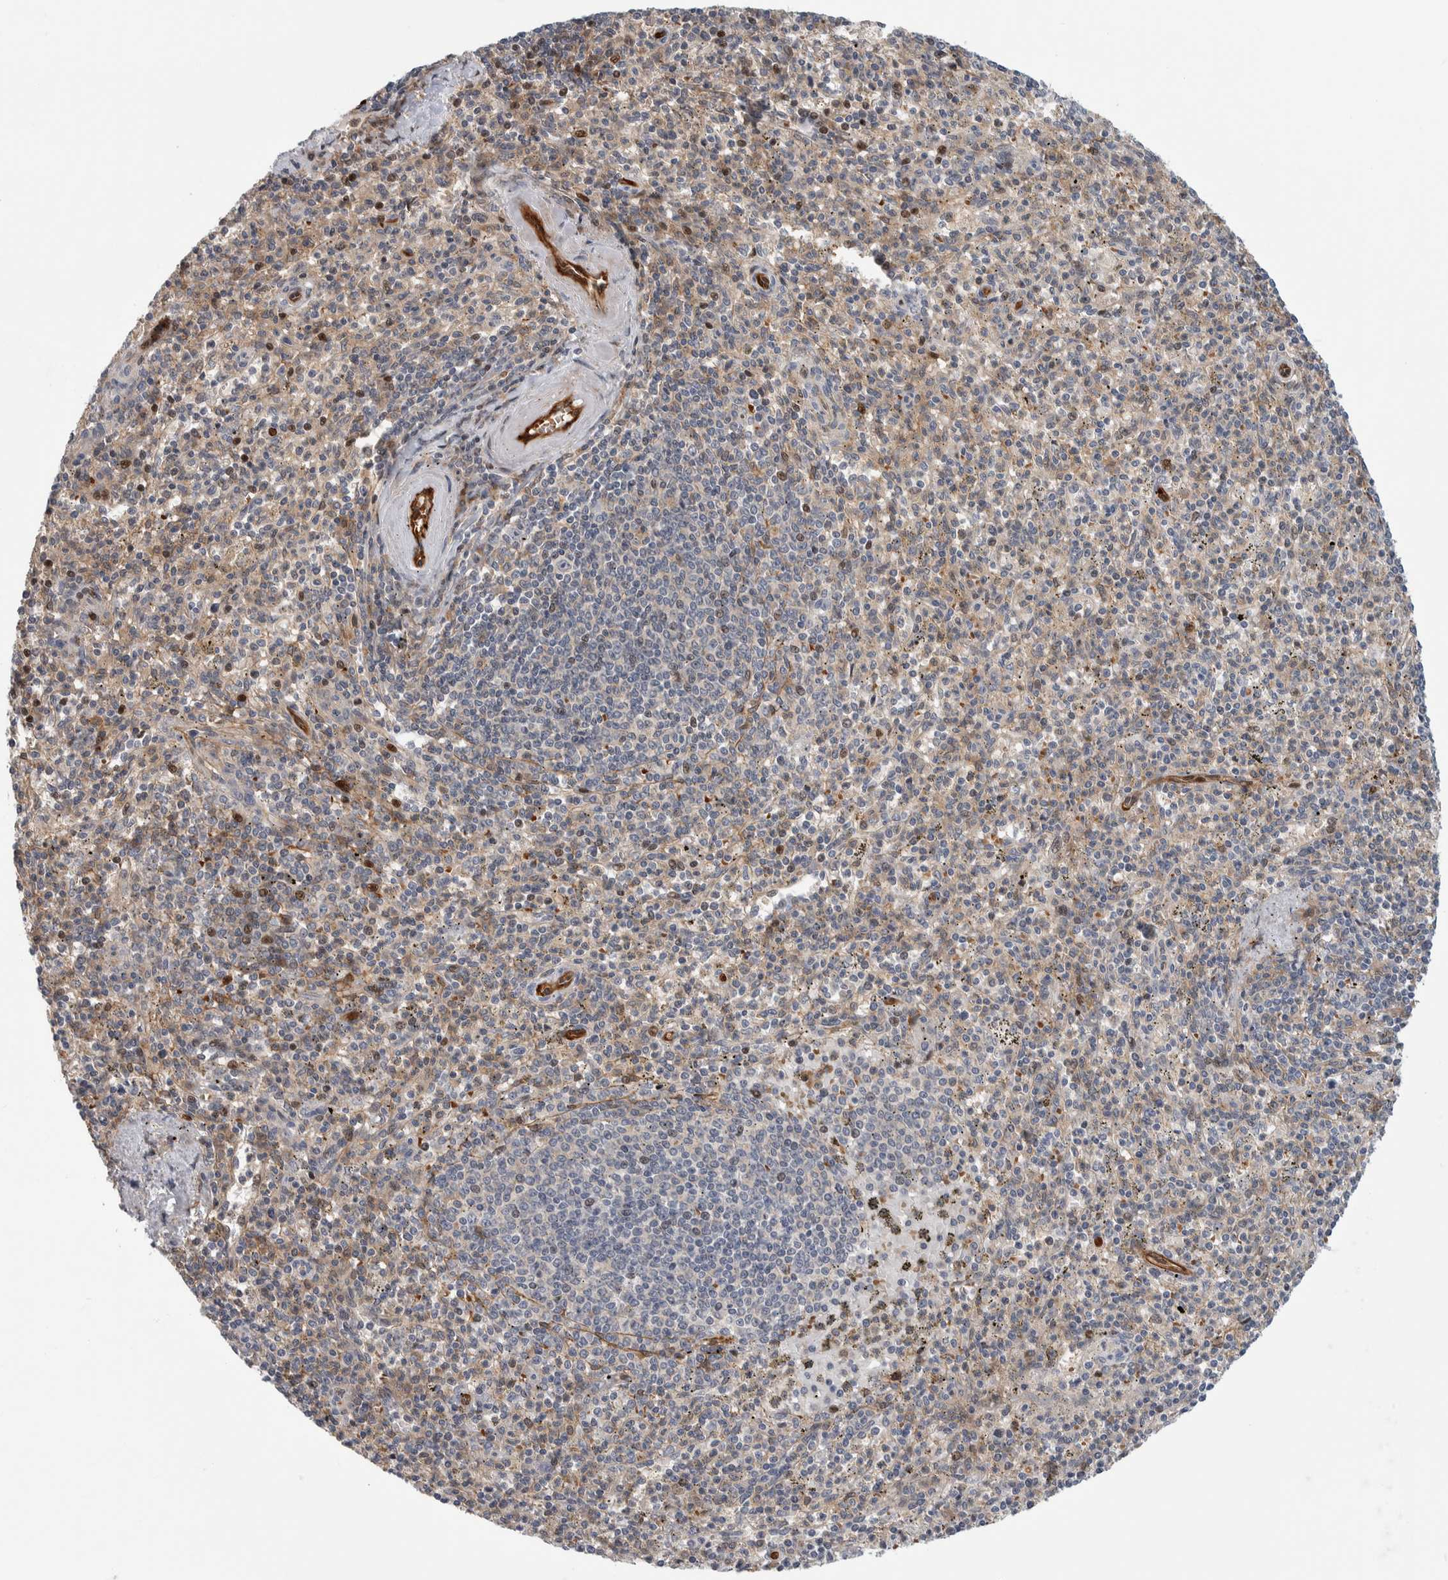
{"staining": {"intensity": "weak", "quantity": "25%-75%", "location": "cytoplasmic/membranous,nuclear"}, "tissue": "spleen", "cell_type": "Cells in red pulp", "image_type": "normal", "snomed": [{"axis": "morphology", "description": "Normal tissue, NOS"}, {"axis": "topography", "description": "Spleen"}], "caption": "The histopathology image displays immunohistochemical staining of normal spleen. There is weak cytoplasmic/membranous,nuclear expression is appreciated in about 25%-75% of cells in red pulp.", "gene": "MSL1", "patient": {"sex": "male", "age": 72}}